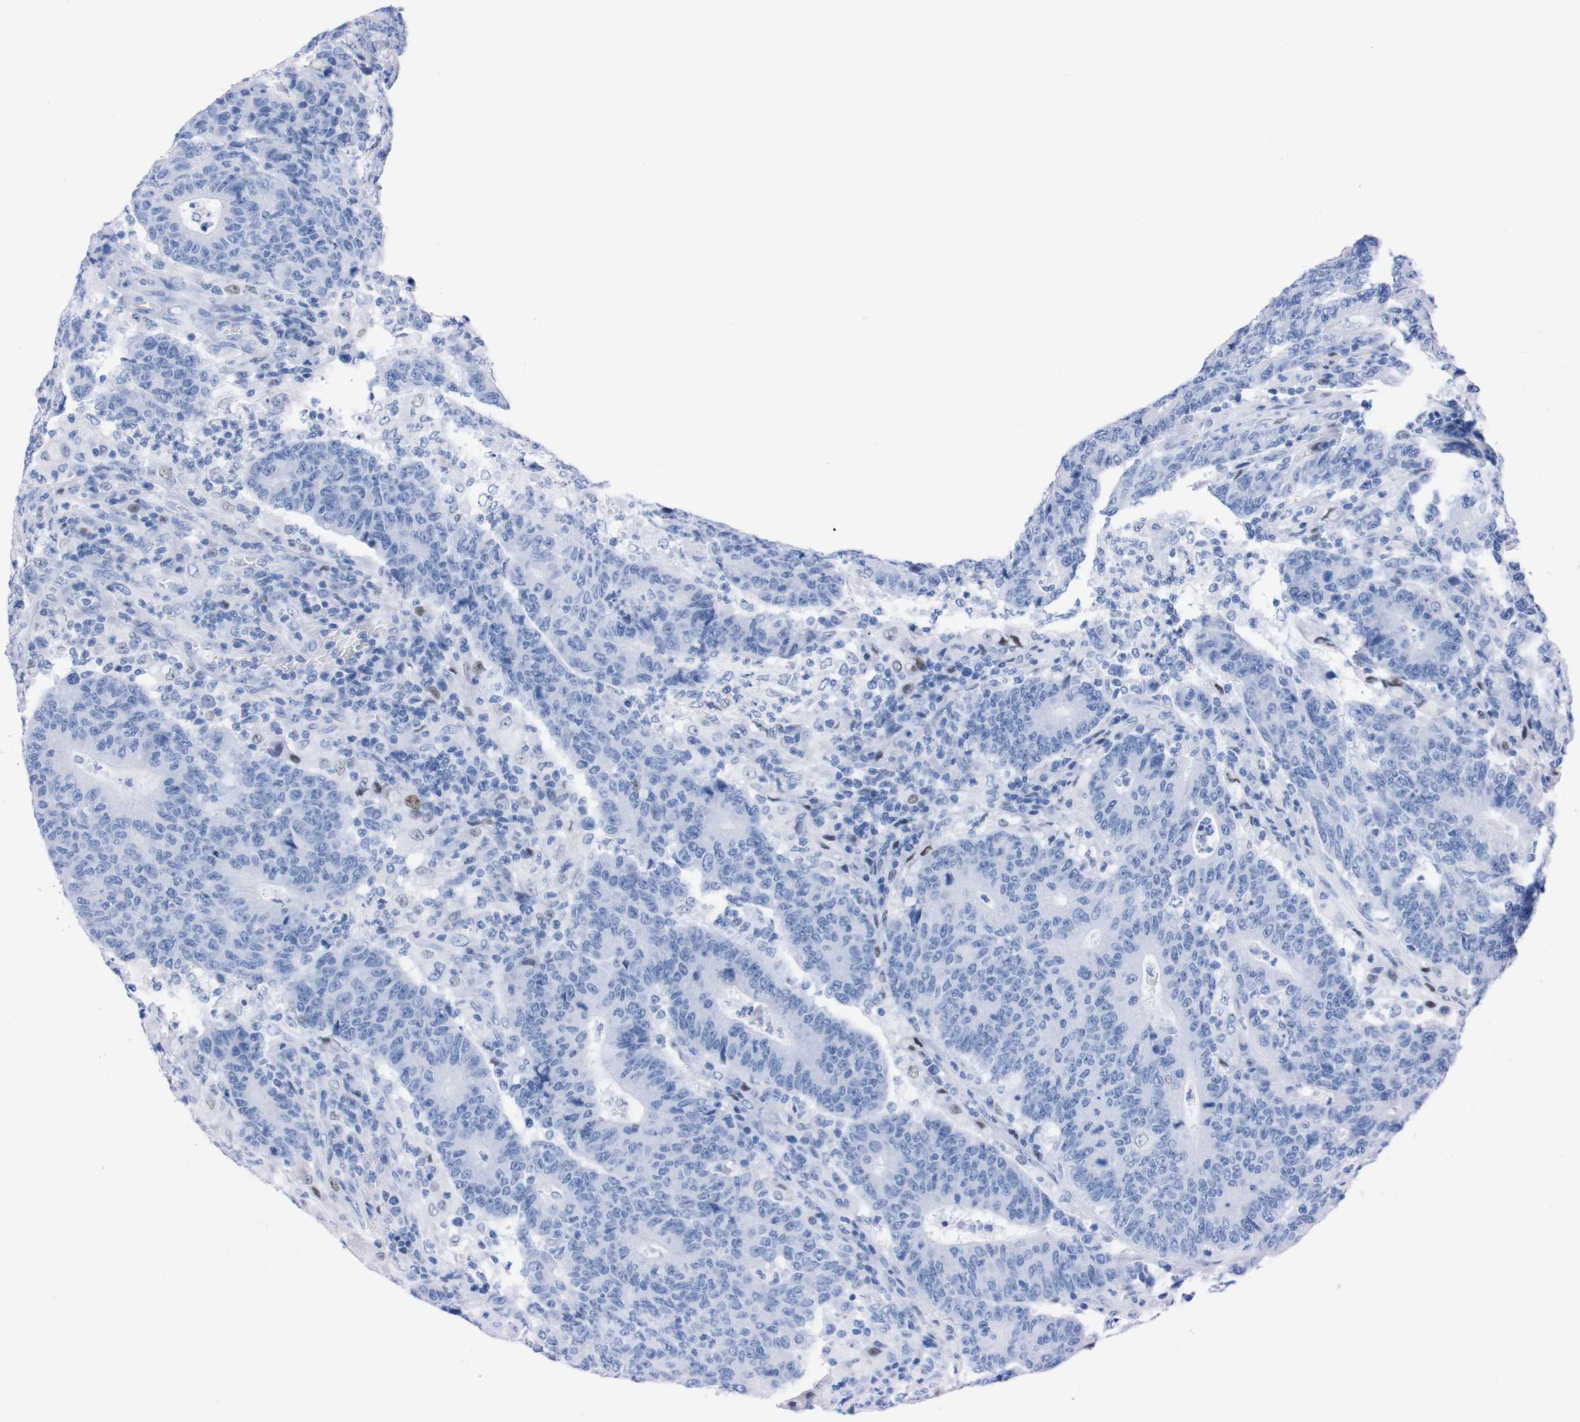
{"staining": {"intensity": "negative", "quantity": "none", "location": "none"}, "tissue": "colorectal cancer", "cell_type": "Tumor cells", "image_type": "cancer", "snomed": [{"axis": "morphology", "description": "Normal tissue, NOS"}, {"axis": "morphology", "description": "Adenocarcinoma, NOS"}, {"axis": "topography", "description": "Colon"}], "caption": "Immunohistochemistry micrograph of neoplastic tissue: human colorectal cancer stained with DAB reveals no significant protein staining in tumor cells. Brightfield microscopy of IHC stained with DAB (brown) and hematoxylin (blue), captured at high magnification.", "gene": "P2RY12", "patient": {"sex": "female", "age": 75}}